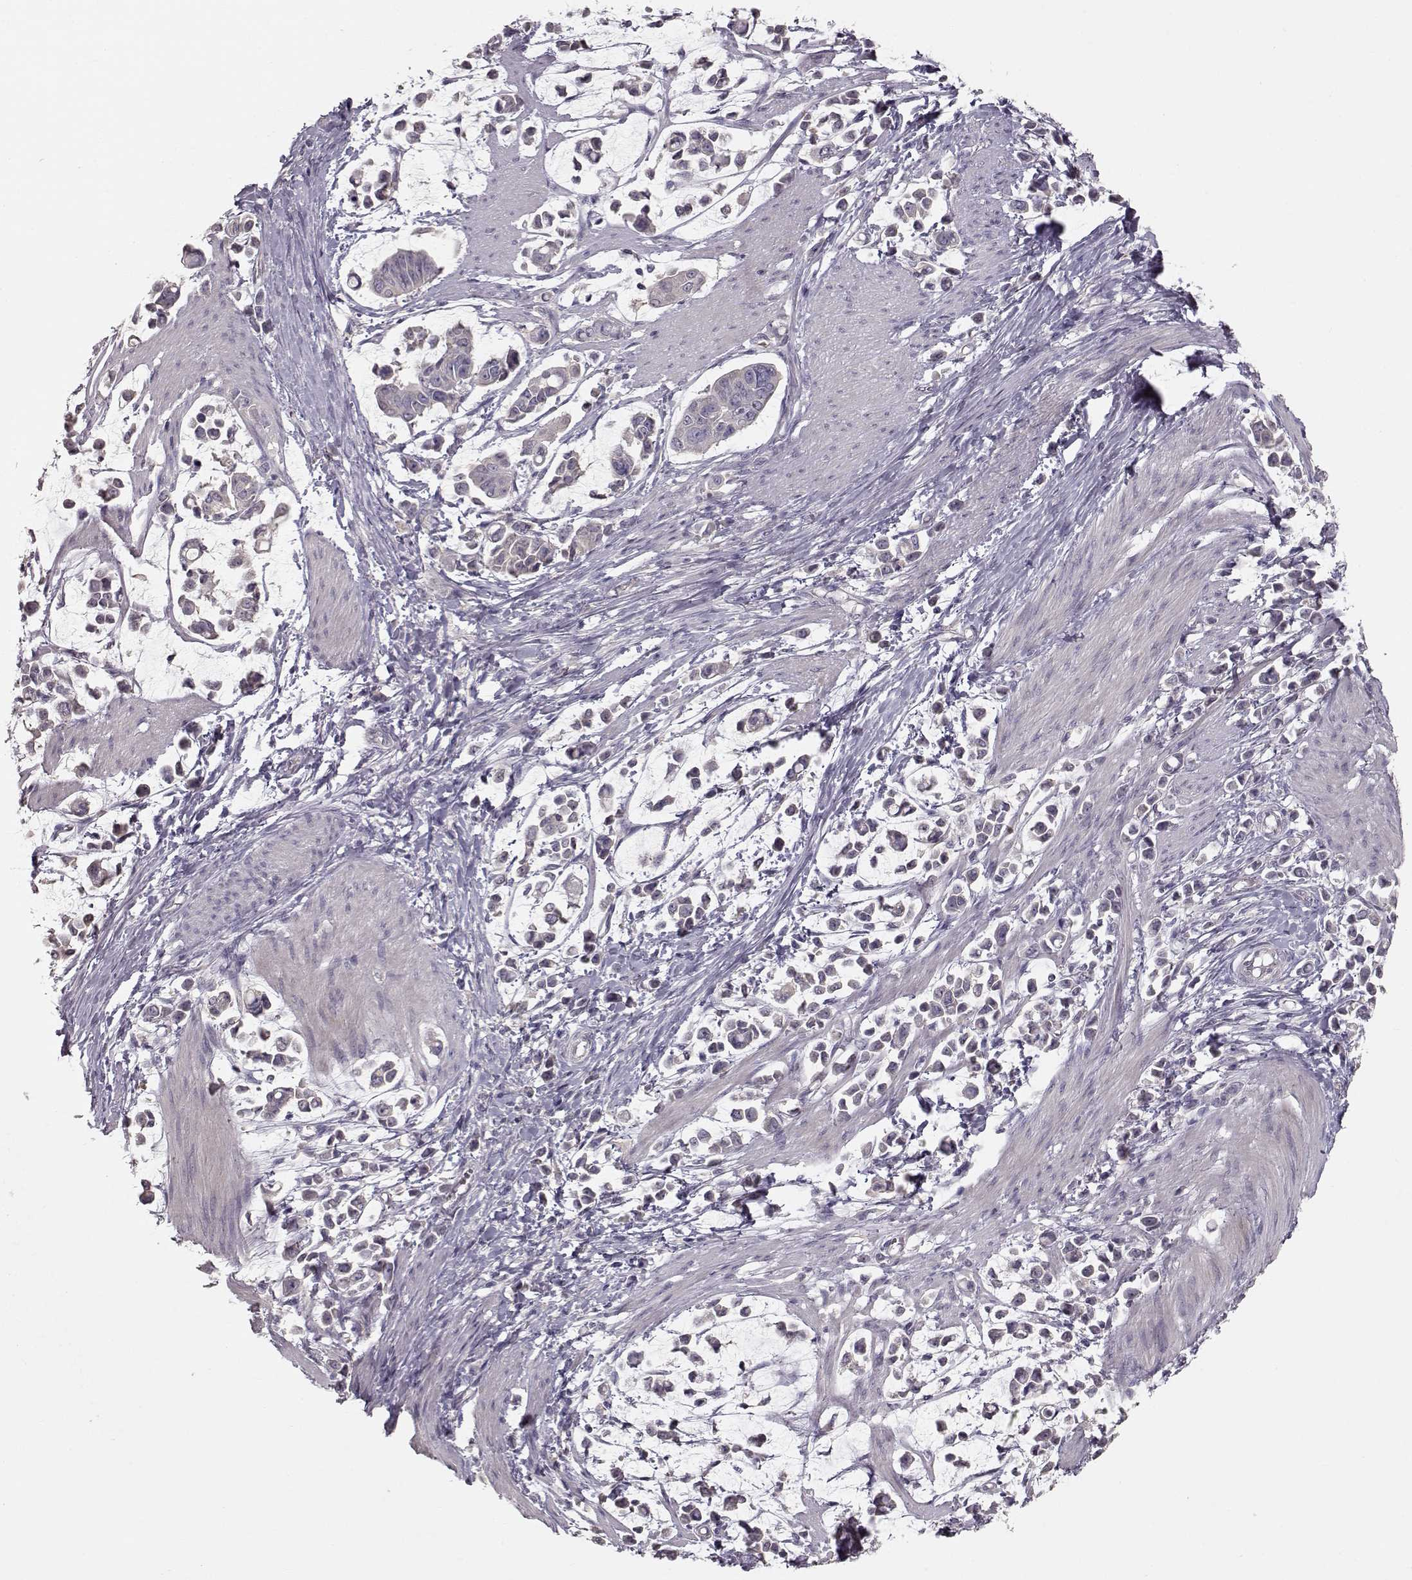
{"staining": {"intensity": "negative", "quantity": "none", "location": "none"}, "tissue": "stomach cancer", "cell_type": "Tumor cells", "image_type": "cancer", "snomed": [{"axis": "morphology", "description": "Adenocarcinoma, NOS"}, {"axis": "topography", "description": "Stomach"}], "caption": "An image of adenocarcinoma (stomach) stained for a protein reveals no brown staining in tumor cells. (Brightfield microscopy of DAB IHC at high magnification).", "gene": "ARHGAP8", "patient": {"sex": "male", "age": 82}}